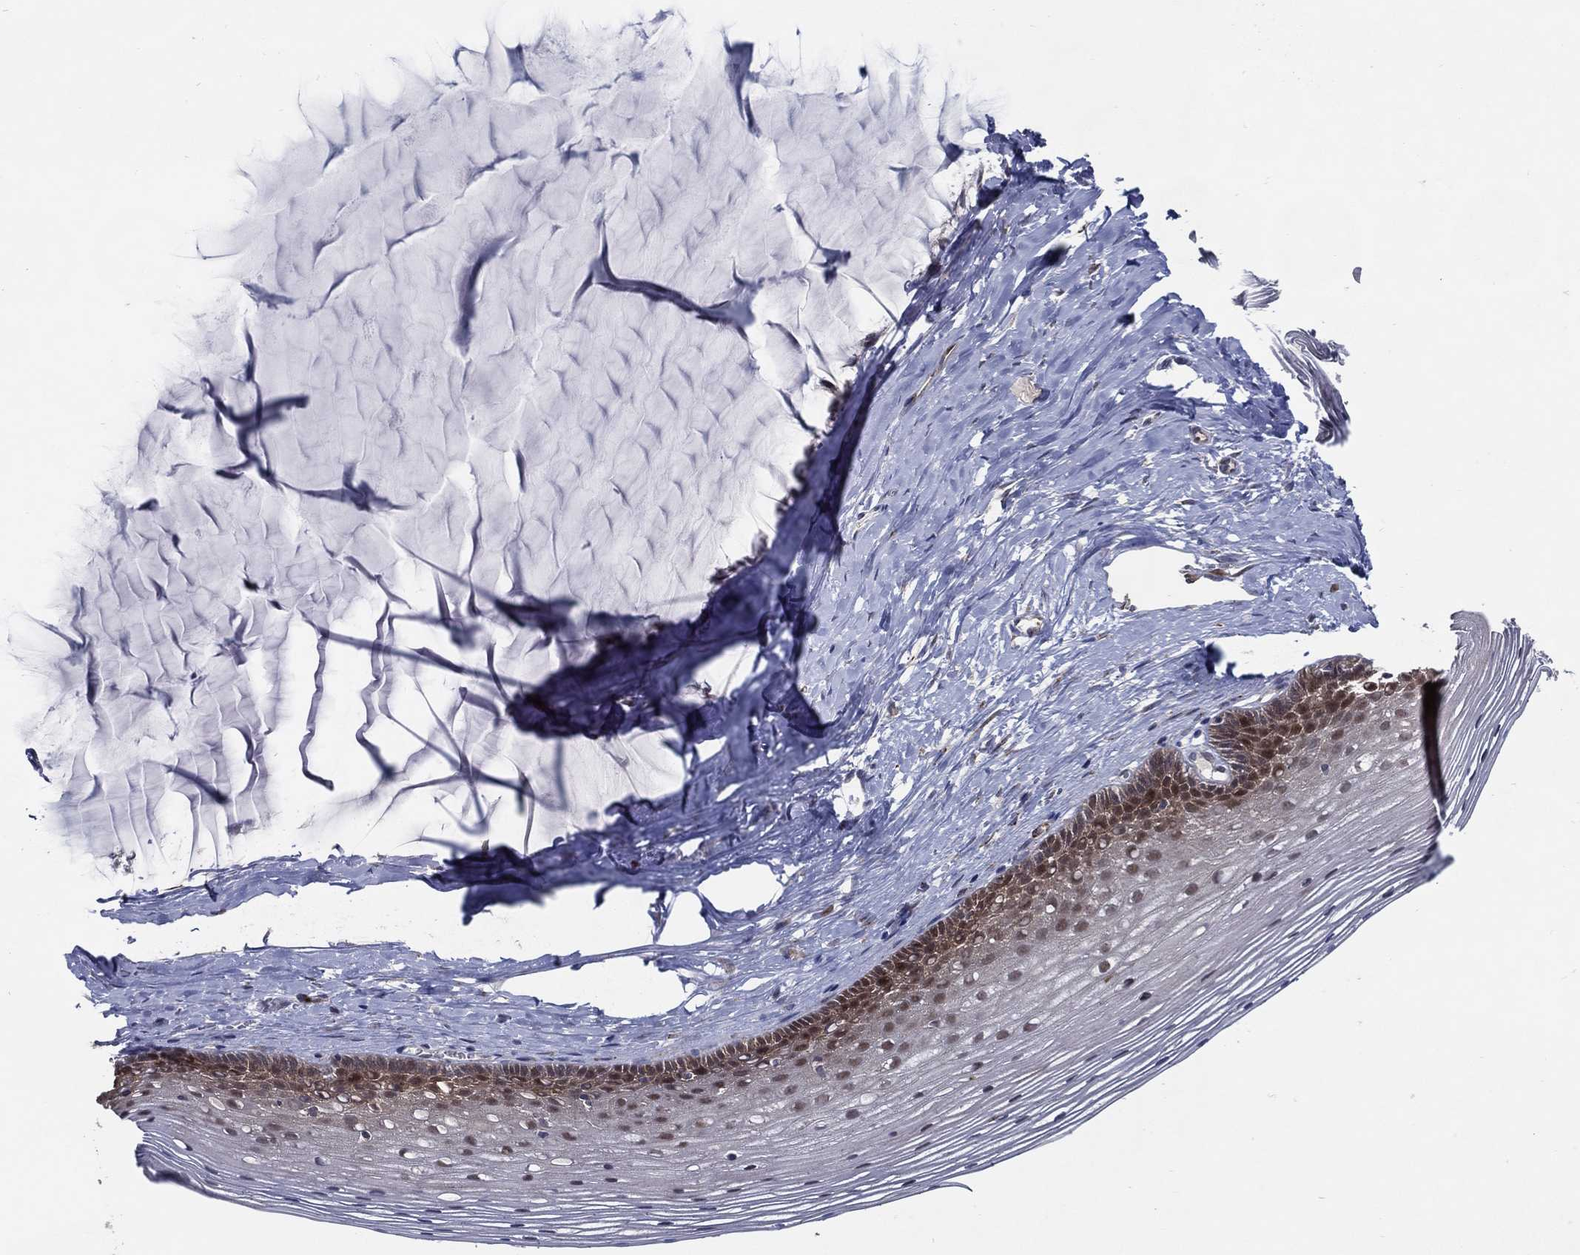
{"staining": {"intensity": "negative", "quantity": "none", "location": "none"}, "tissue": "cervix", "cell_type": "Glandular cells", "image_type": "normal", "snomed": [{"axis": "morphology", "description": "Normal tissue, NOS"}, {"axis": "topography", "description": "Cervix"}], "caption": "DAB (3,3'-diaminobenzidine) immunohistochemical staining of unremarkable cervix exhibits no significant staining in glandular cells.", "gene": "ARHGAP11A", "patient": {"sex": "female", "age": 40}}